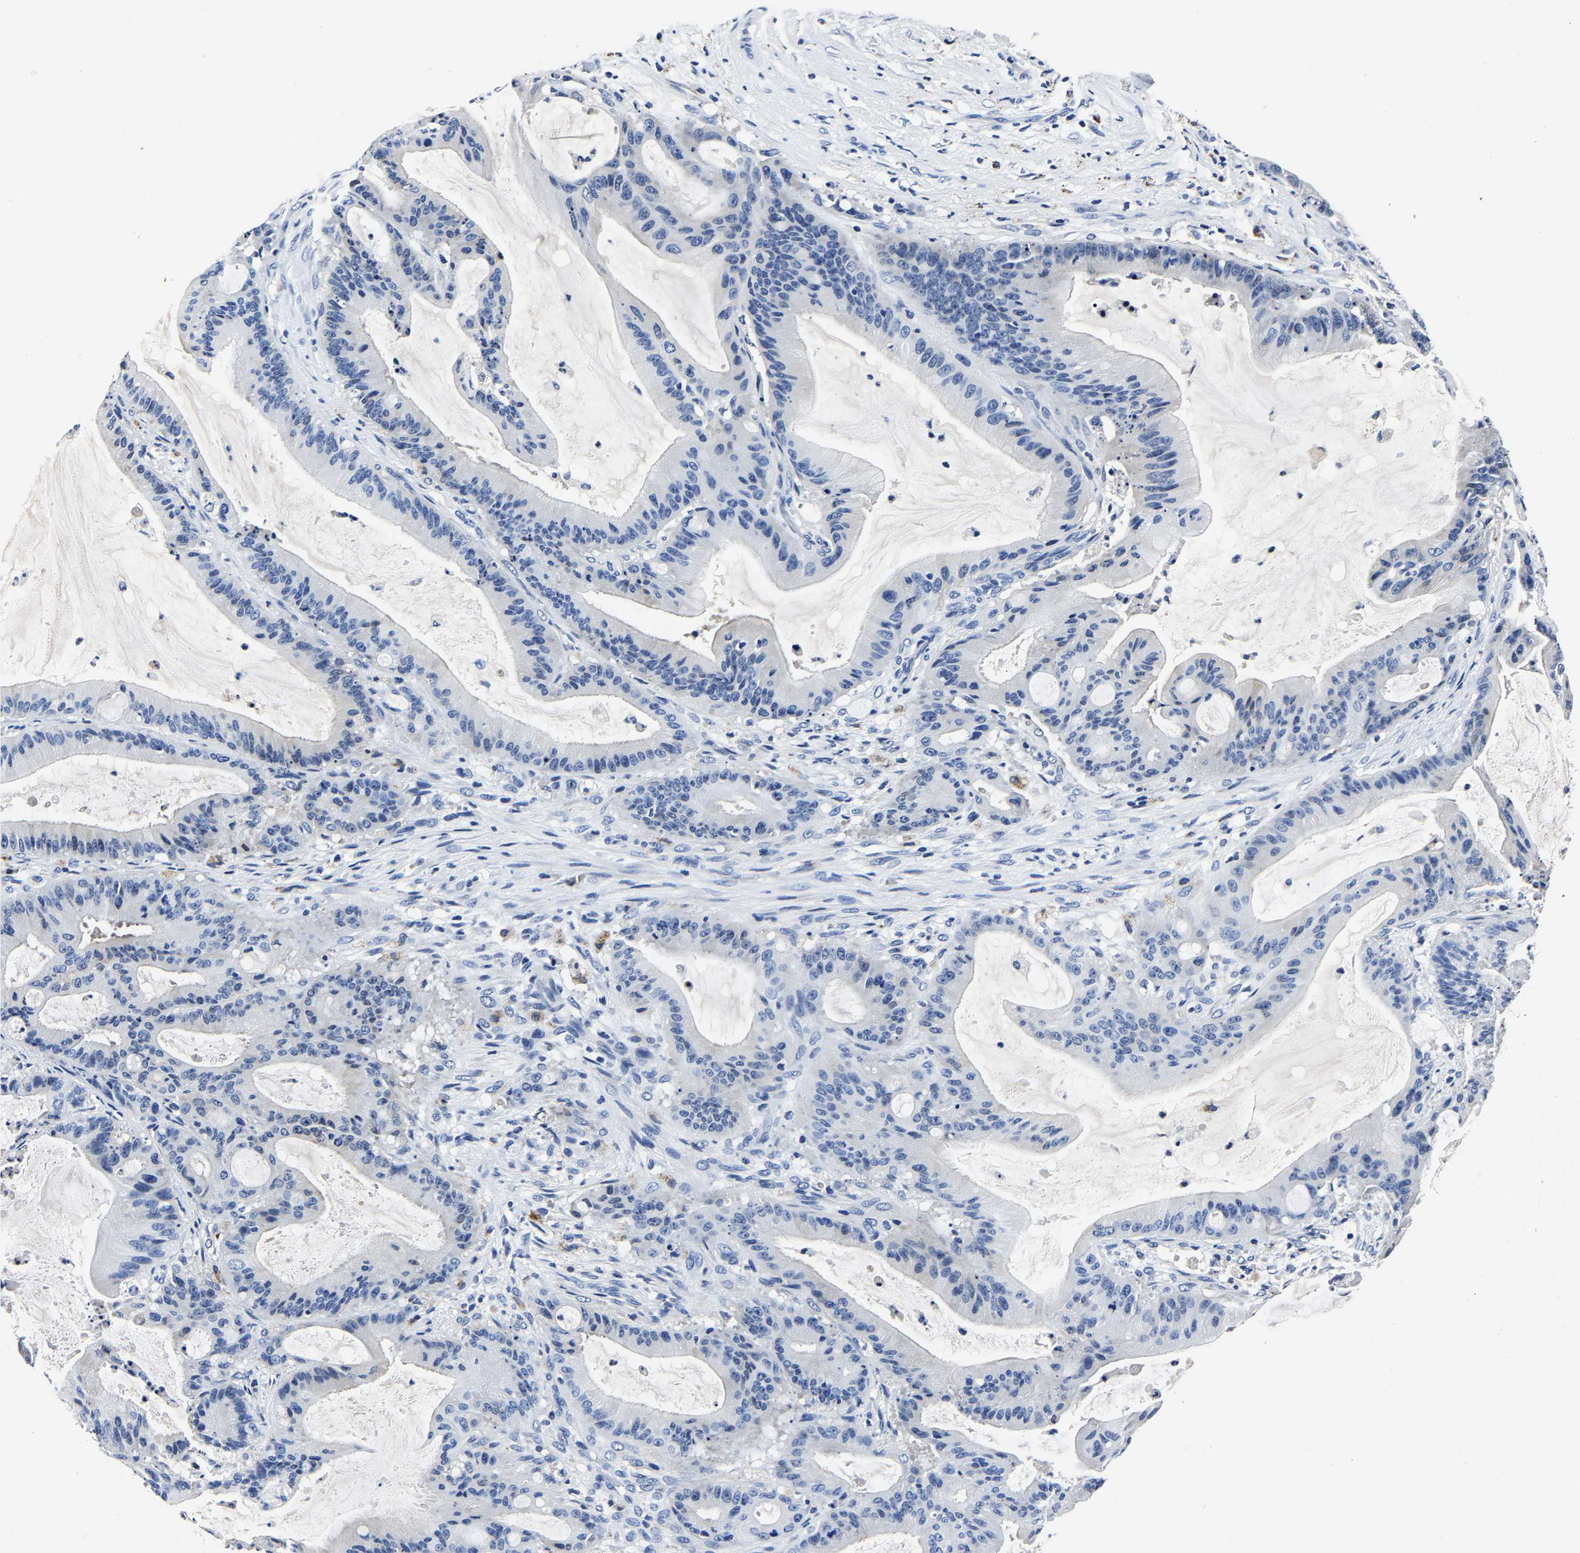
{"staining": {"intensity": "negative", "quantity": "none", "location": "none"}, "tissue": "liver cancer", "cell_type": "Tumor cells", "image_type": "cancer", "snomed": [{"axis": "morphology", "description": "Normal tissue, NOS"}, {"axis": "morphology", "description": "Cholangiocarcinoma"}, {"axis": "topography", "description": "Liver"}, {"axis": "topography", "description": "Peripheral nerve tissue"}], "caption": "This is a micrograph of immunohistochemistry (IHC) staining of cholangiocarcinoma (liver), which shows no staining in tumor cells.", "gene": "PSPH", "patient": {"sex": "female", "age": 73}}